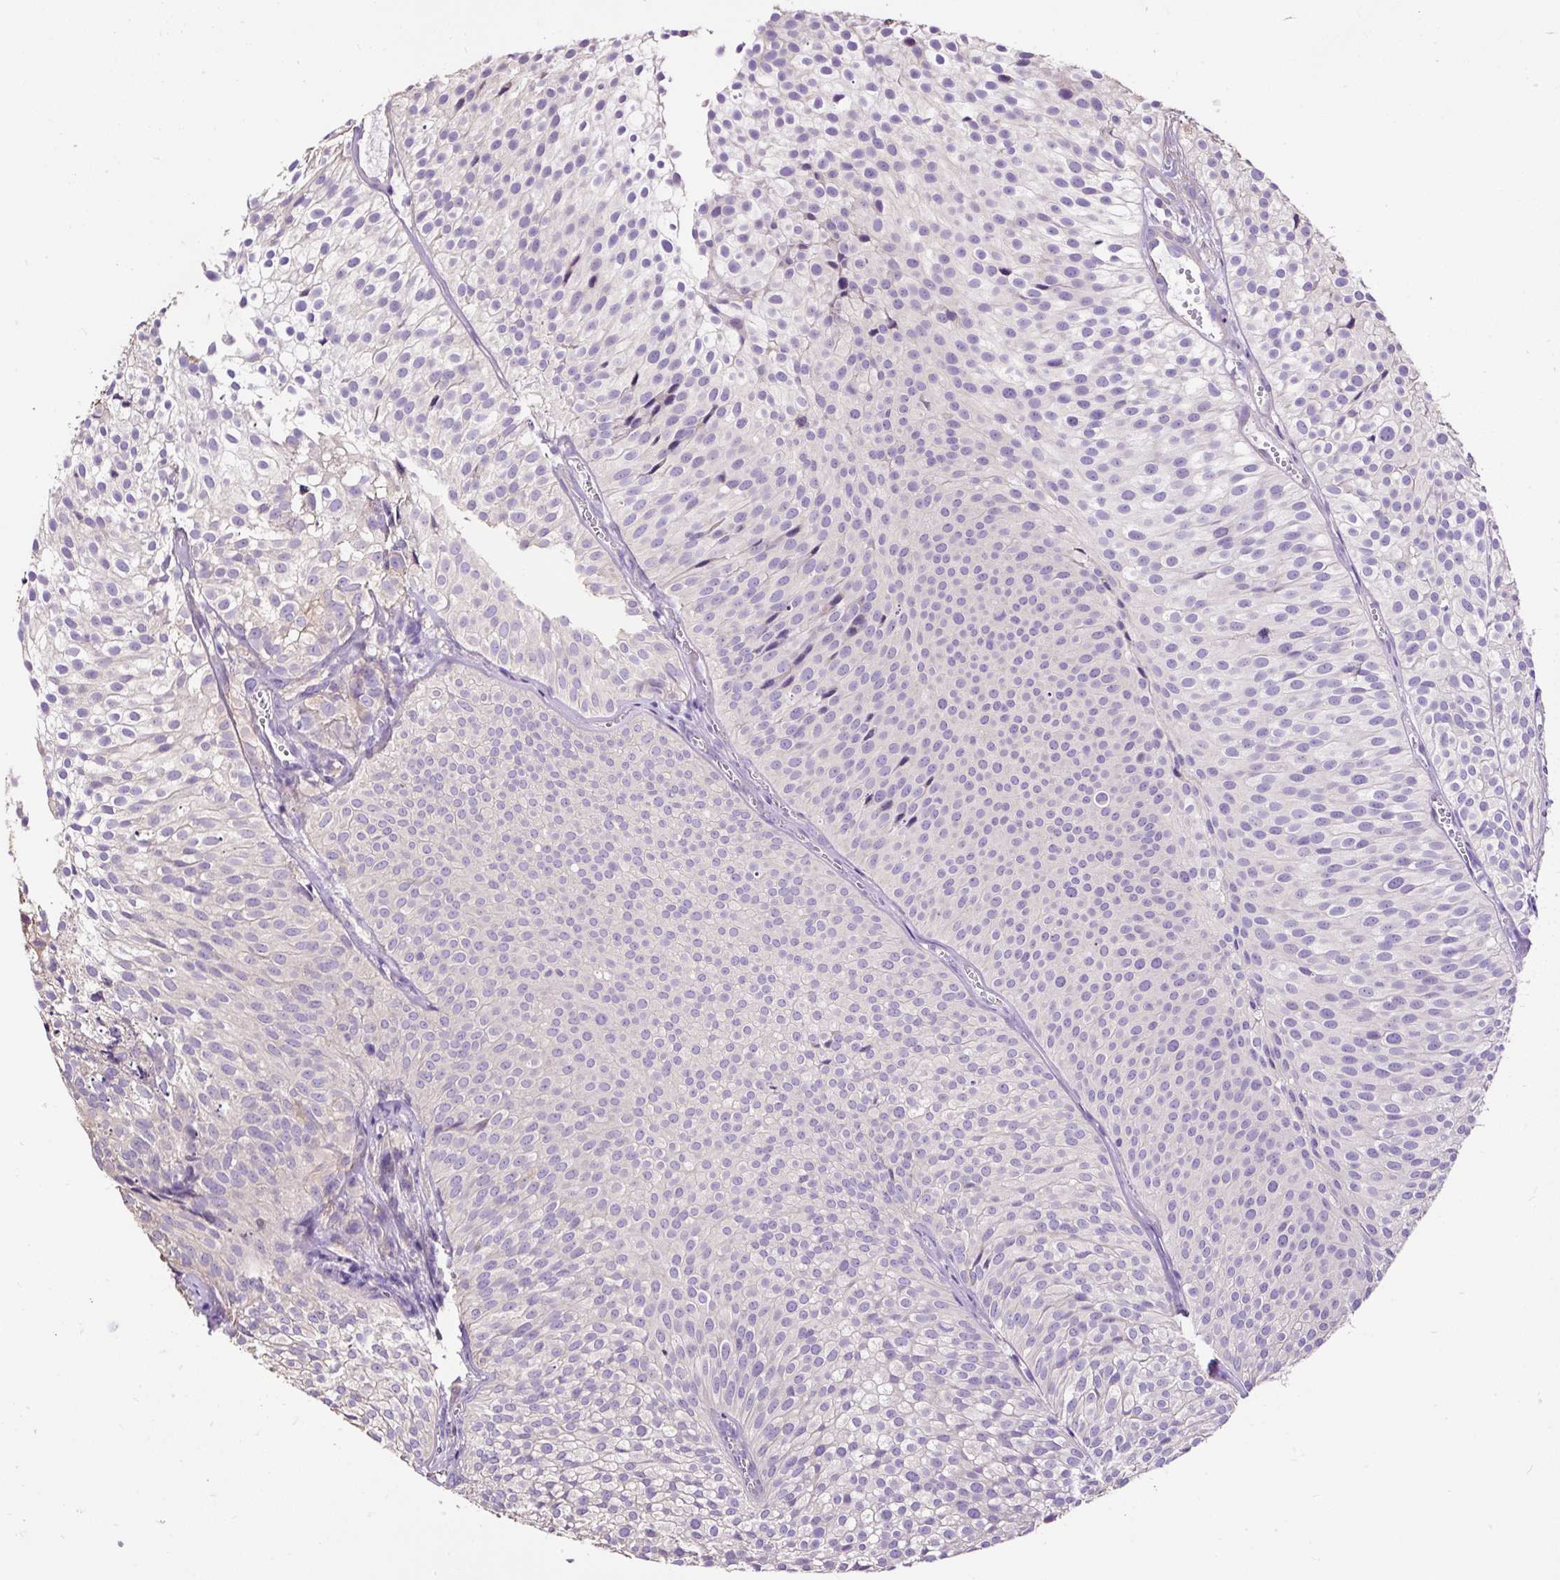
{"staining": {"intensity": "negative", "quantity": "none", "location": "none"}, "tissue": "urothelial cancer", "cell_type": "Tumor cells", "image_type": "cancer", "snomed": [{"axis": "morphology", "description": "Urothelial carcinoma, Low grade"}, {"axis": "topography", "description": "Urinary bladder"}], "caption": "Tumor cells are negative for protein expression in human low-grade urothelial carcinoma.", "gene": "PDIA2", "patient": {"sex": "male", "age": 91}}